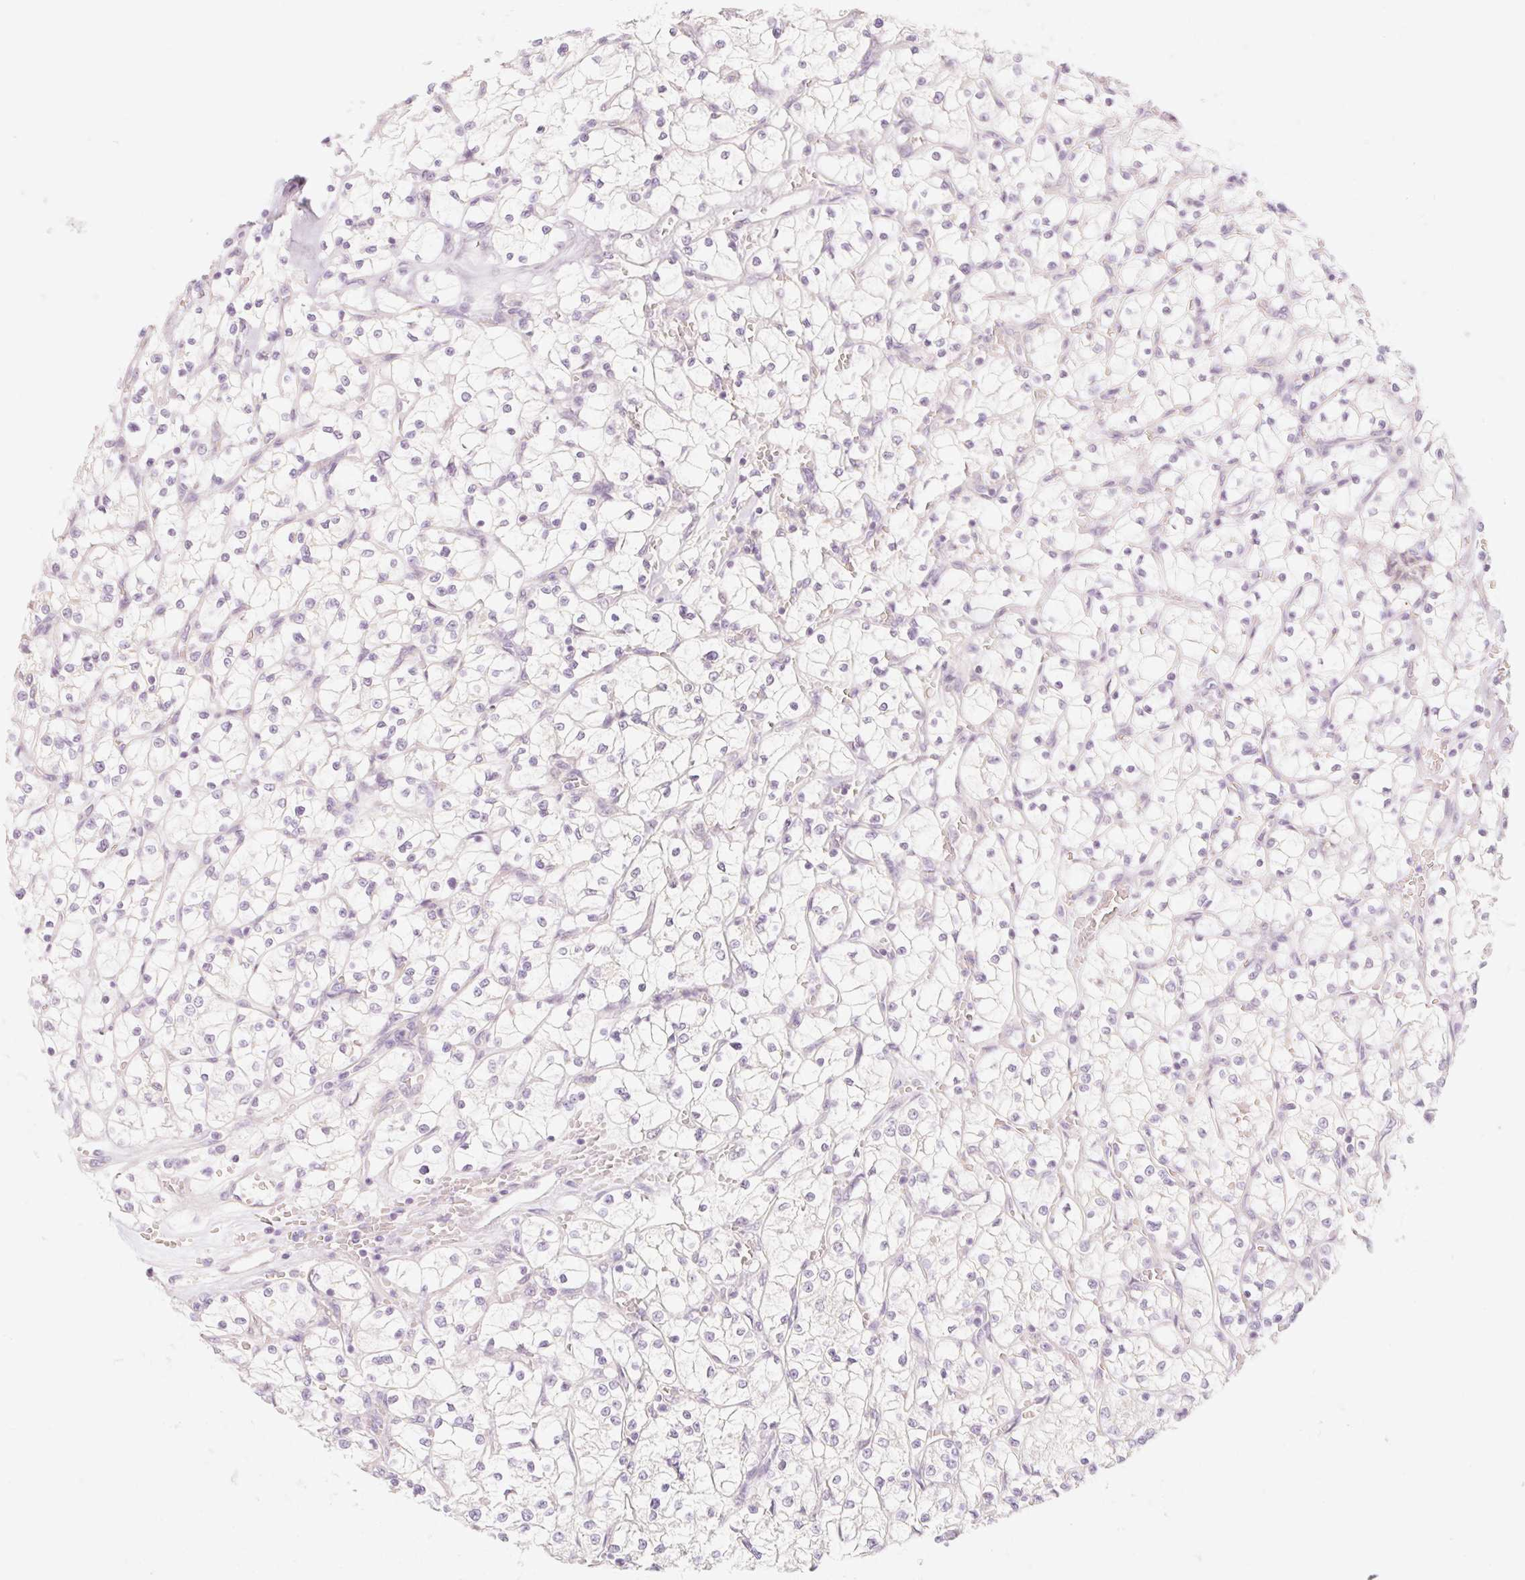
{"staining": {"intensity": "negative", "quantity": "none", "location": "none"}, "tissue": "renal cancer", "cell_type": "Tumor cells", "image_type": "cancer", "snomed": [{"axis": "morphology", "description": "Adenocarcinoma, NOS"}, {"axis": "topography", "description": "Kidney"}], "caption": "Immunohistochemical staining of renal cancer shows no significant staining in tumor cells.", "gene": "MYO1D", "patient": {"sex": "female", "age": 64}}